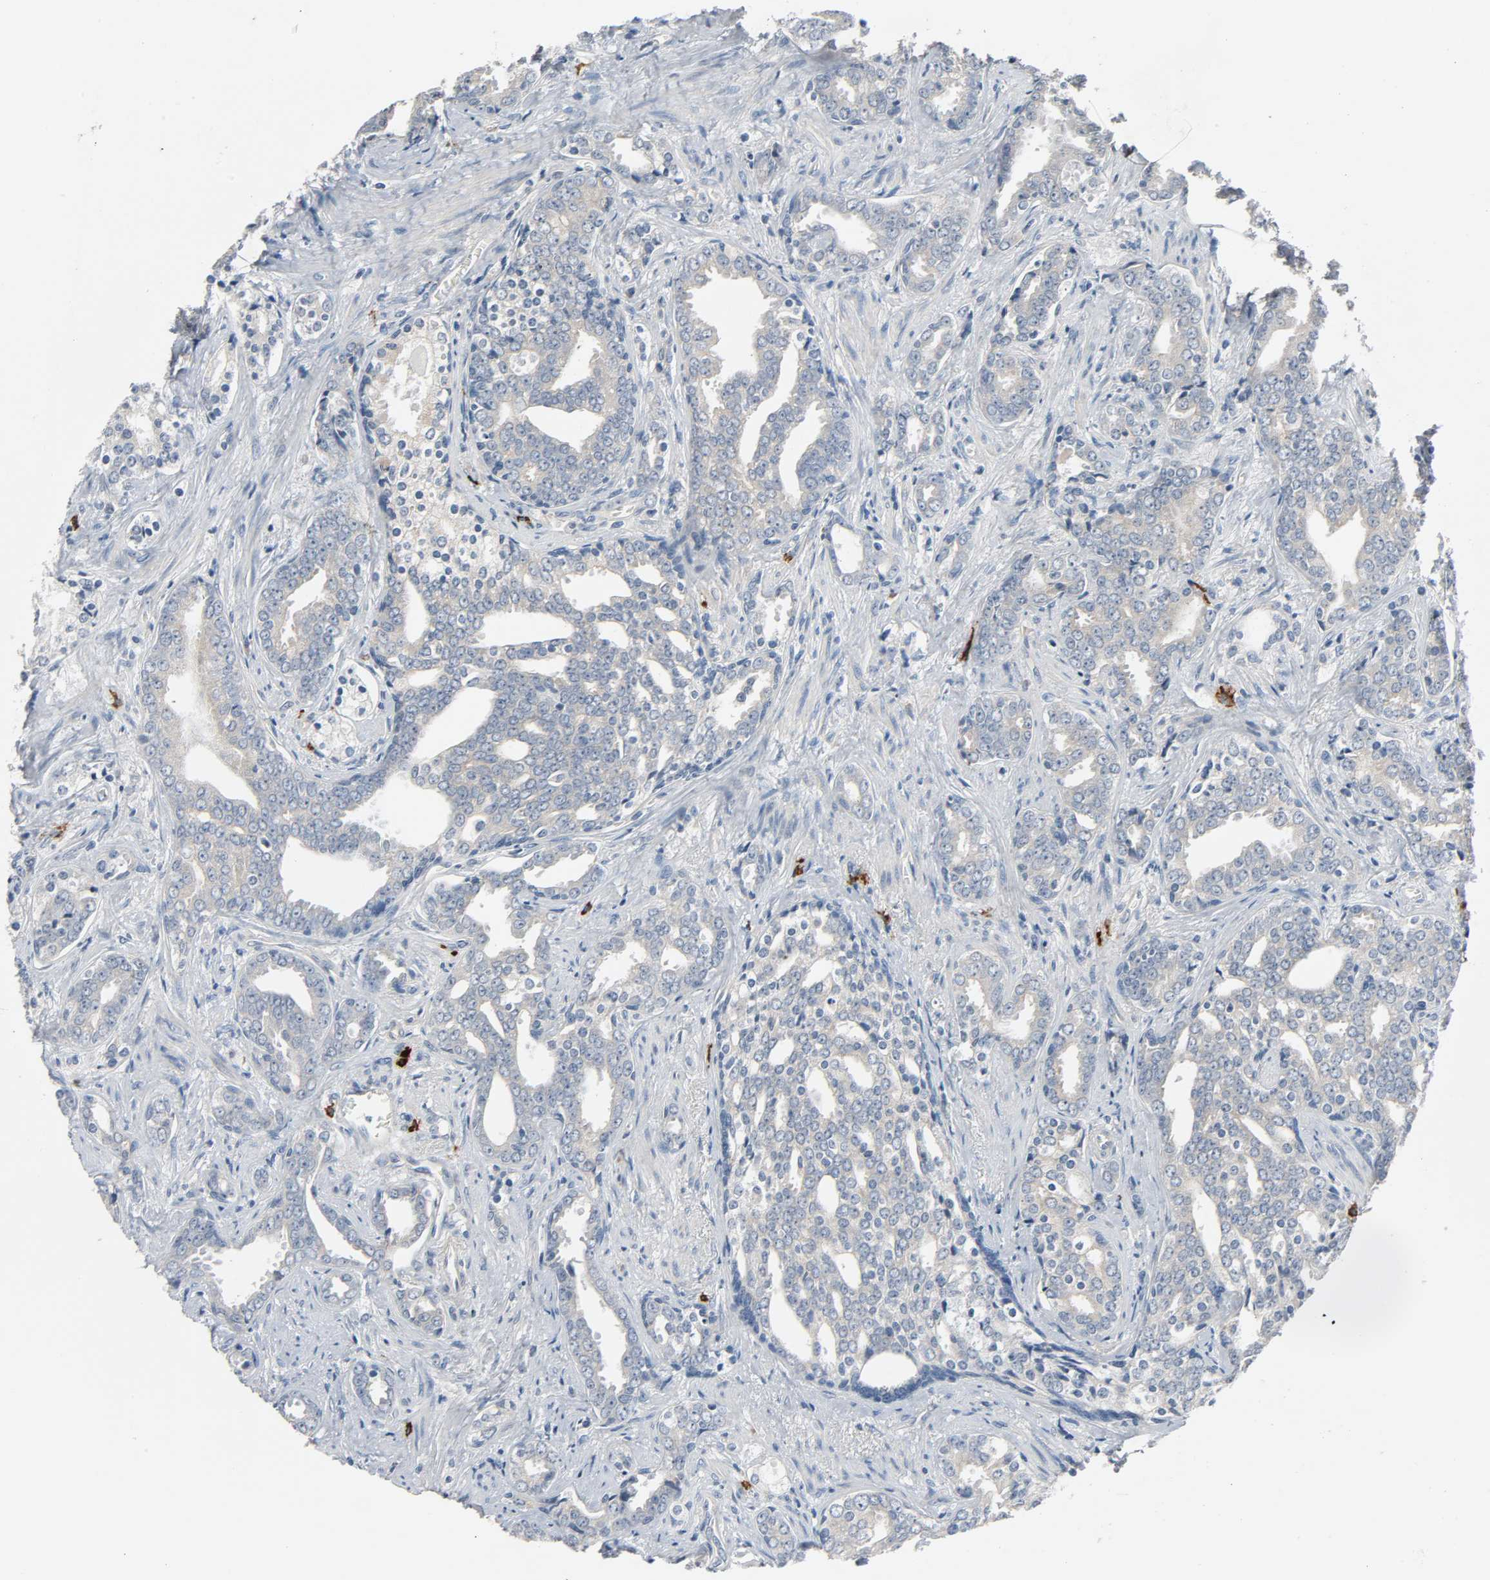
{"staining": {"intensity": "weak", "quantity": "25%-75%", "location": "cytoplasmic/membranous"}, "tissue": "prostate cancer", "cell_type": "Tumor cells", "image_type": "cancer", "snomed": [{"axis": "morphology", "description": "Adenocarcinoma, High grade"}, {"axis": "topography", "description": "Prostate"}], "caption": "Immunohistochemical staining of human high-grade adenocarcinoma (prostate) displays low levels of weak cytoplasmic/membranous protein expression in about 25%-75% of tumor cells.", "gene": "LIMCH1", "patient": {"sex": "male", "age": 67}}